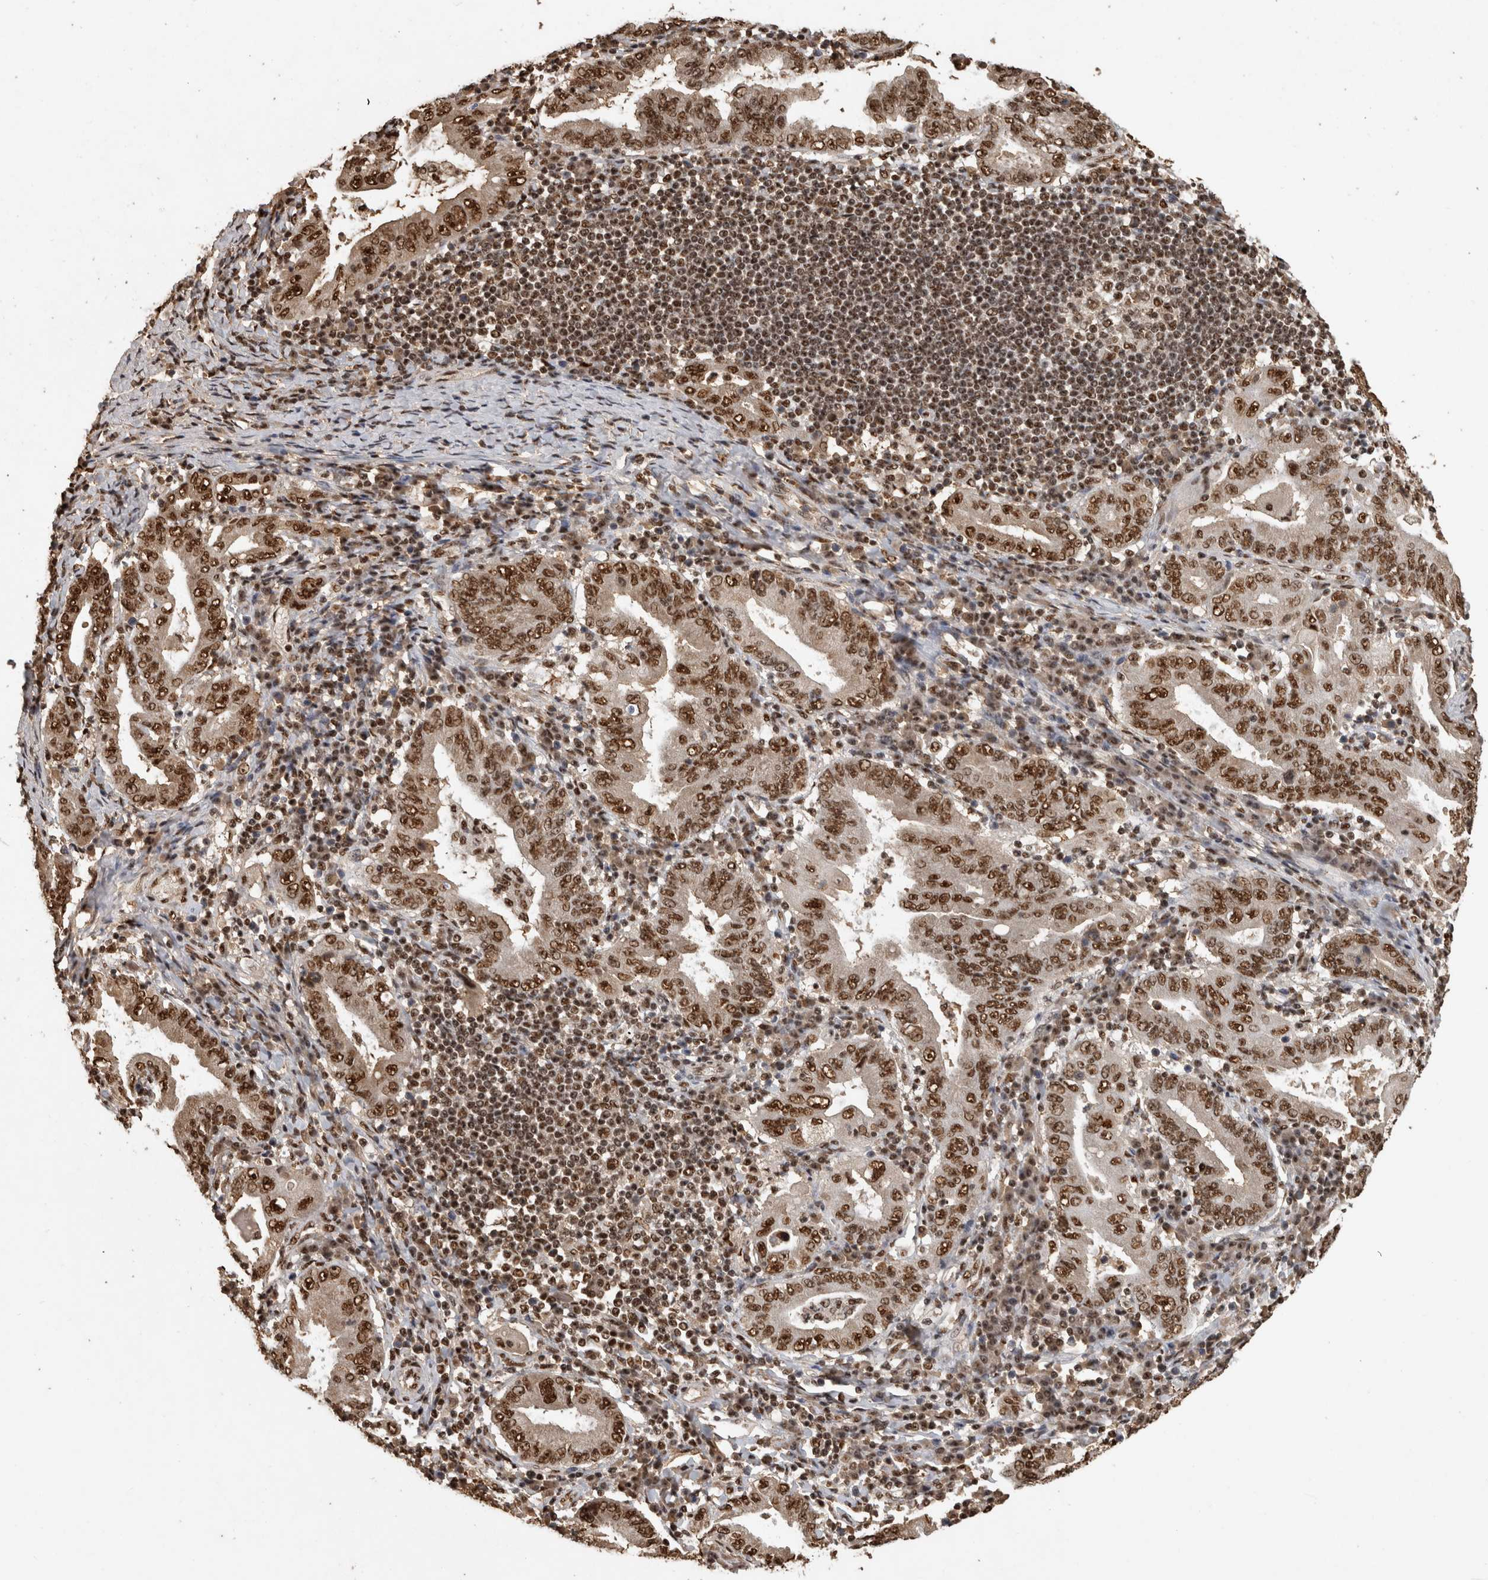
{"staining": {"intensity": "moderate", "quantity": ">75%", "location": "nuclear"}, "tissue": "stomach cancer", "cell_type": "Tumor cells", "image_type": "cancer", "snomed": [{"axis": "morphology", "description": "Normal tissue, NOS"}, {"axis": "morphology", "description": "Adenocarcinoma, NOS"}, {"axis": "topography", "description": "Esophagus"}, {"axis": "topography", "description": "Stomach, upper"}, {"axis": "topography", "description": "Peripheral nerve tissue"}], "caption": "High-magnification brightfield microscopy of stomach cancer (adenocarcinoma) stained with DAB (brown) and counterstained with hematoxylin (blue). tumor cells exhibit moderate nuclear positivity is seen in about>75% of cells.", "gene": "RAD50", "patient": {"sex": "male", "age": 62}}